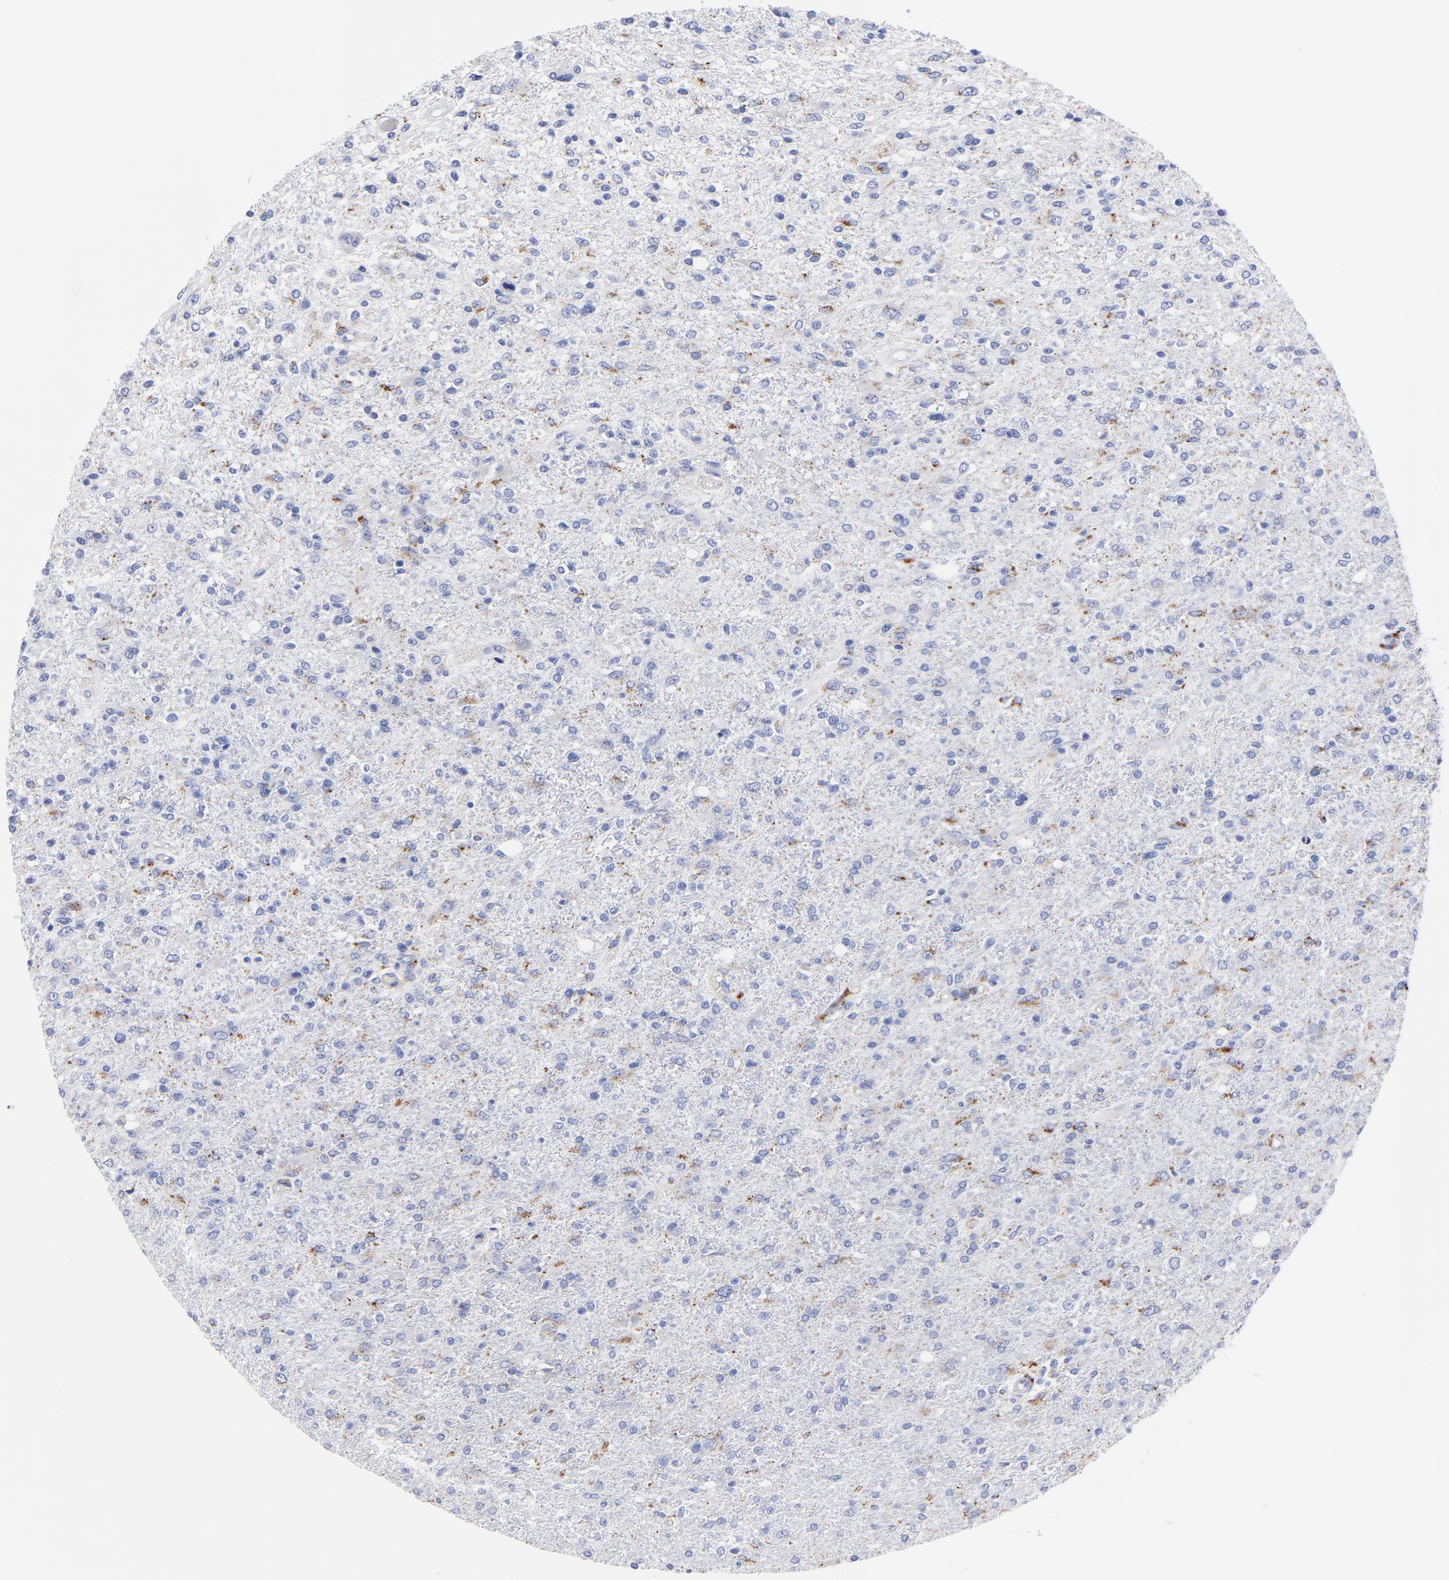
{"staining": {"intensity": "moderate", "quantity": "25%-75%", "location": "cytoplasmic/membranous"}, "tissue": "glioma", "cell_type": "Tumor cells", "image_type": "cancer", "snomed": [{"axis": "morphology", "description": "Glioma, malignant, High grade"}, {"axis": "topography", "description": "Cerebral cortex"}], "caption": "The immunohistochemical stain shows moderate cytoplasmic/membranous positivity in tumor cells of high-grade glioma (malignant) tissue. (DAB (3,3'-diaminobenzidine) IHC with brightfield microscopy, high magnification).", "gene": "CPVL", "patient": {"sex": "male", "age": 76}}